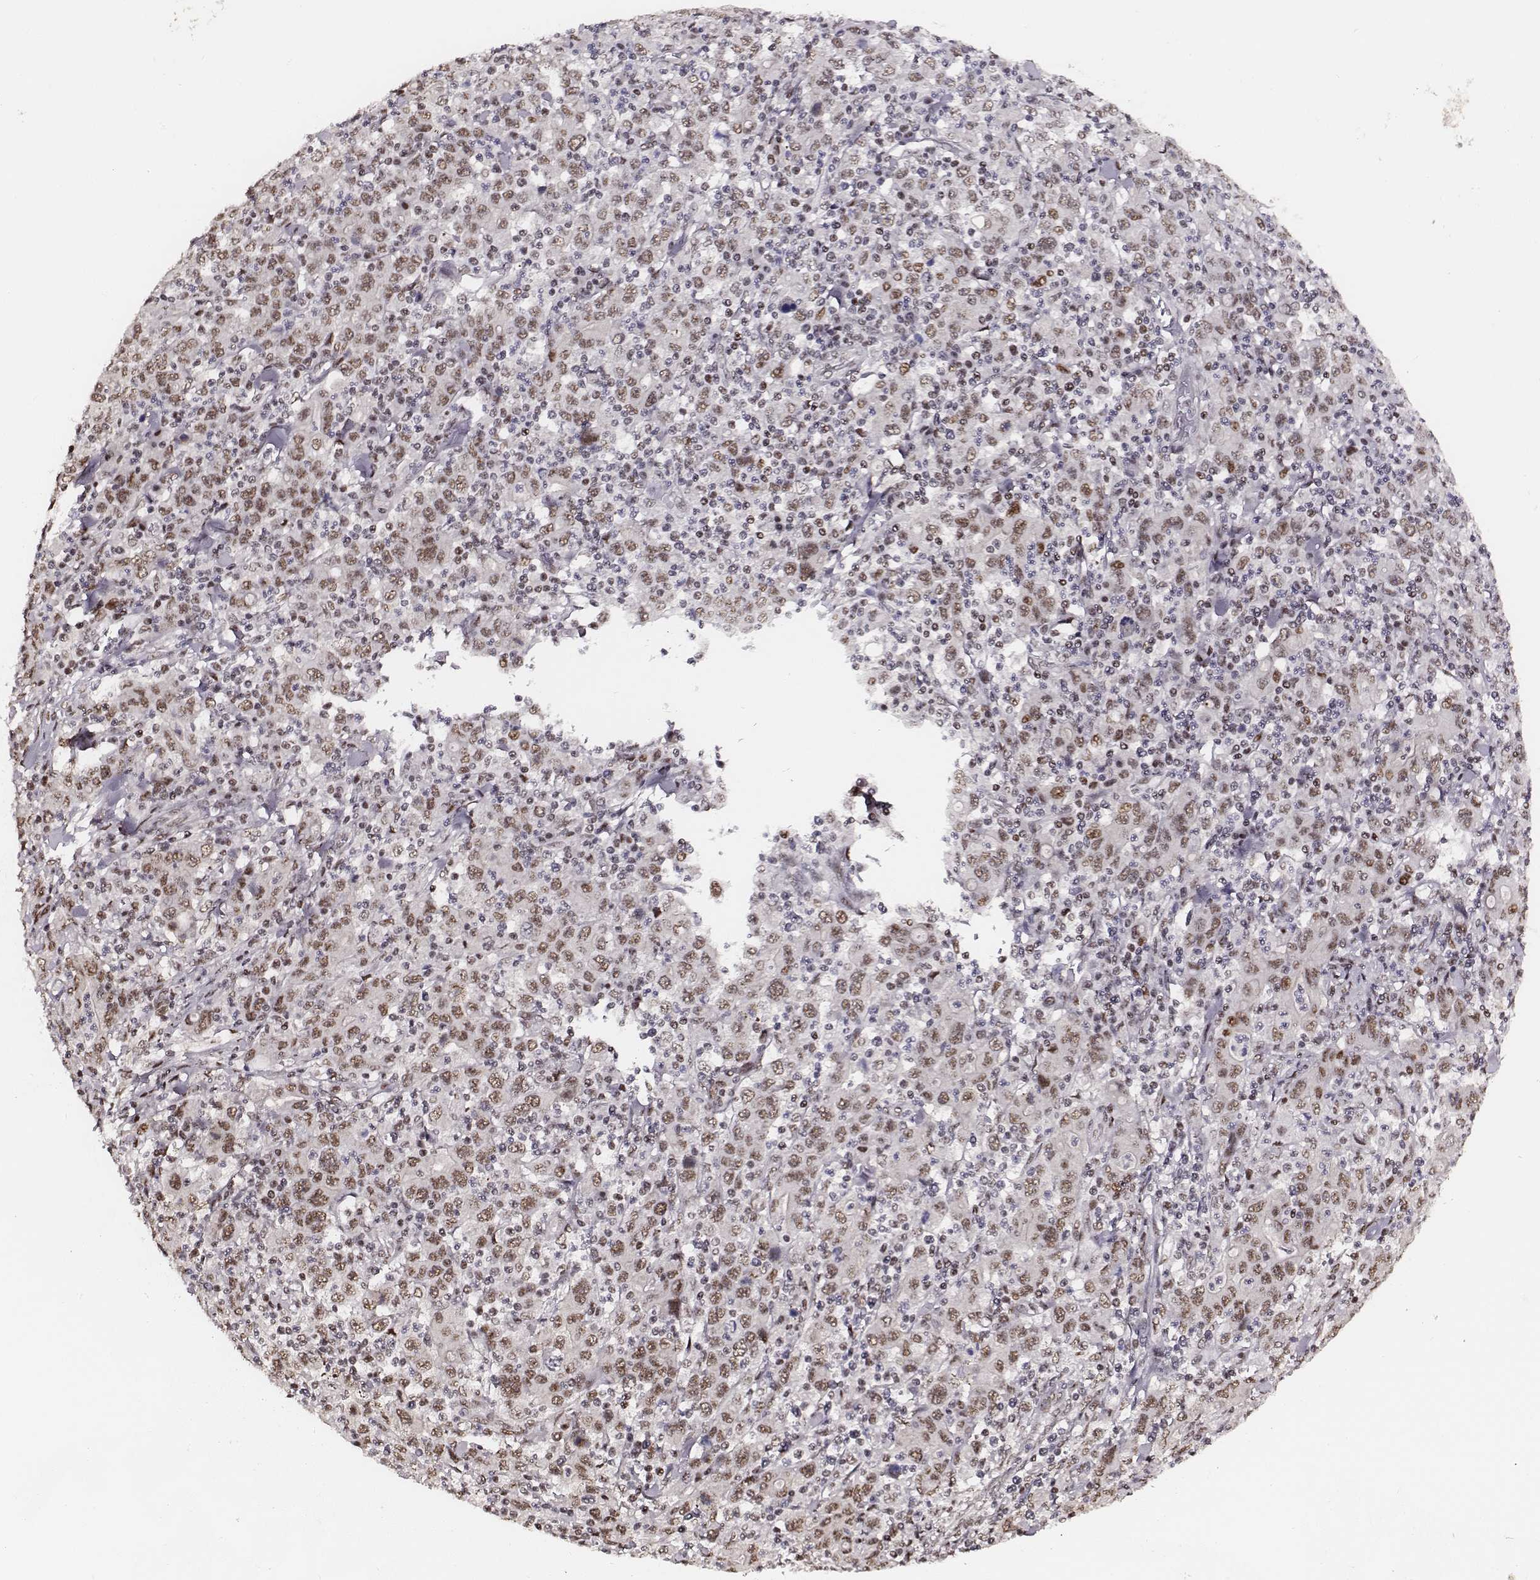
{"staining": {"intensity": "weak", "quantity": ">75%", "location": "nuclear"}, "tissue": "stomach cancer", "cell_type": "Tumor cells", "image_type": "cancer", "snomed": [{"axis": "morphology", "description": "Adenocarcinoma, NOS"}, {"axis": "topography", "description": "Stomach, upper"}], "caption": "A photomicrograph of stomach cancer (adenocarcinoma) stained for a protein demonstrates weak nuclear brown staining in tumor cells.", "gene": "PPARA", "patient": {"sex": "male", "age": 69}}